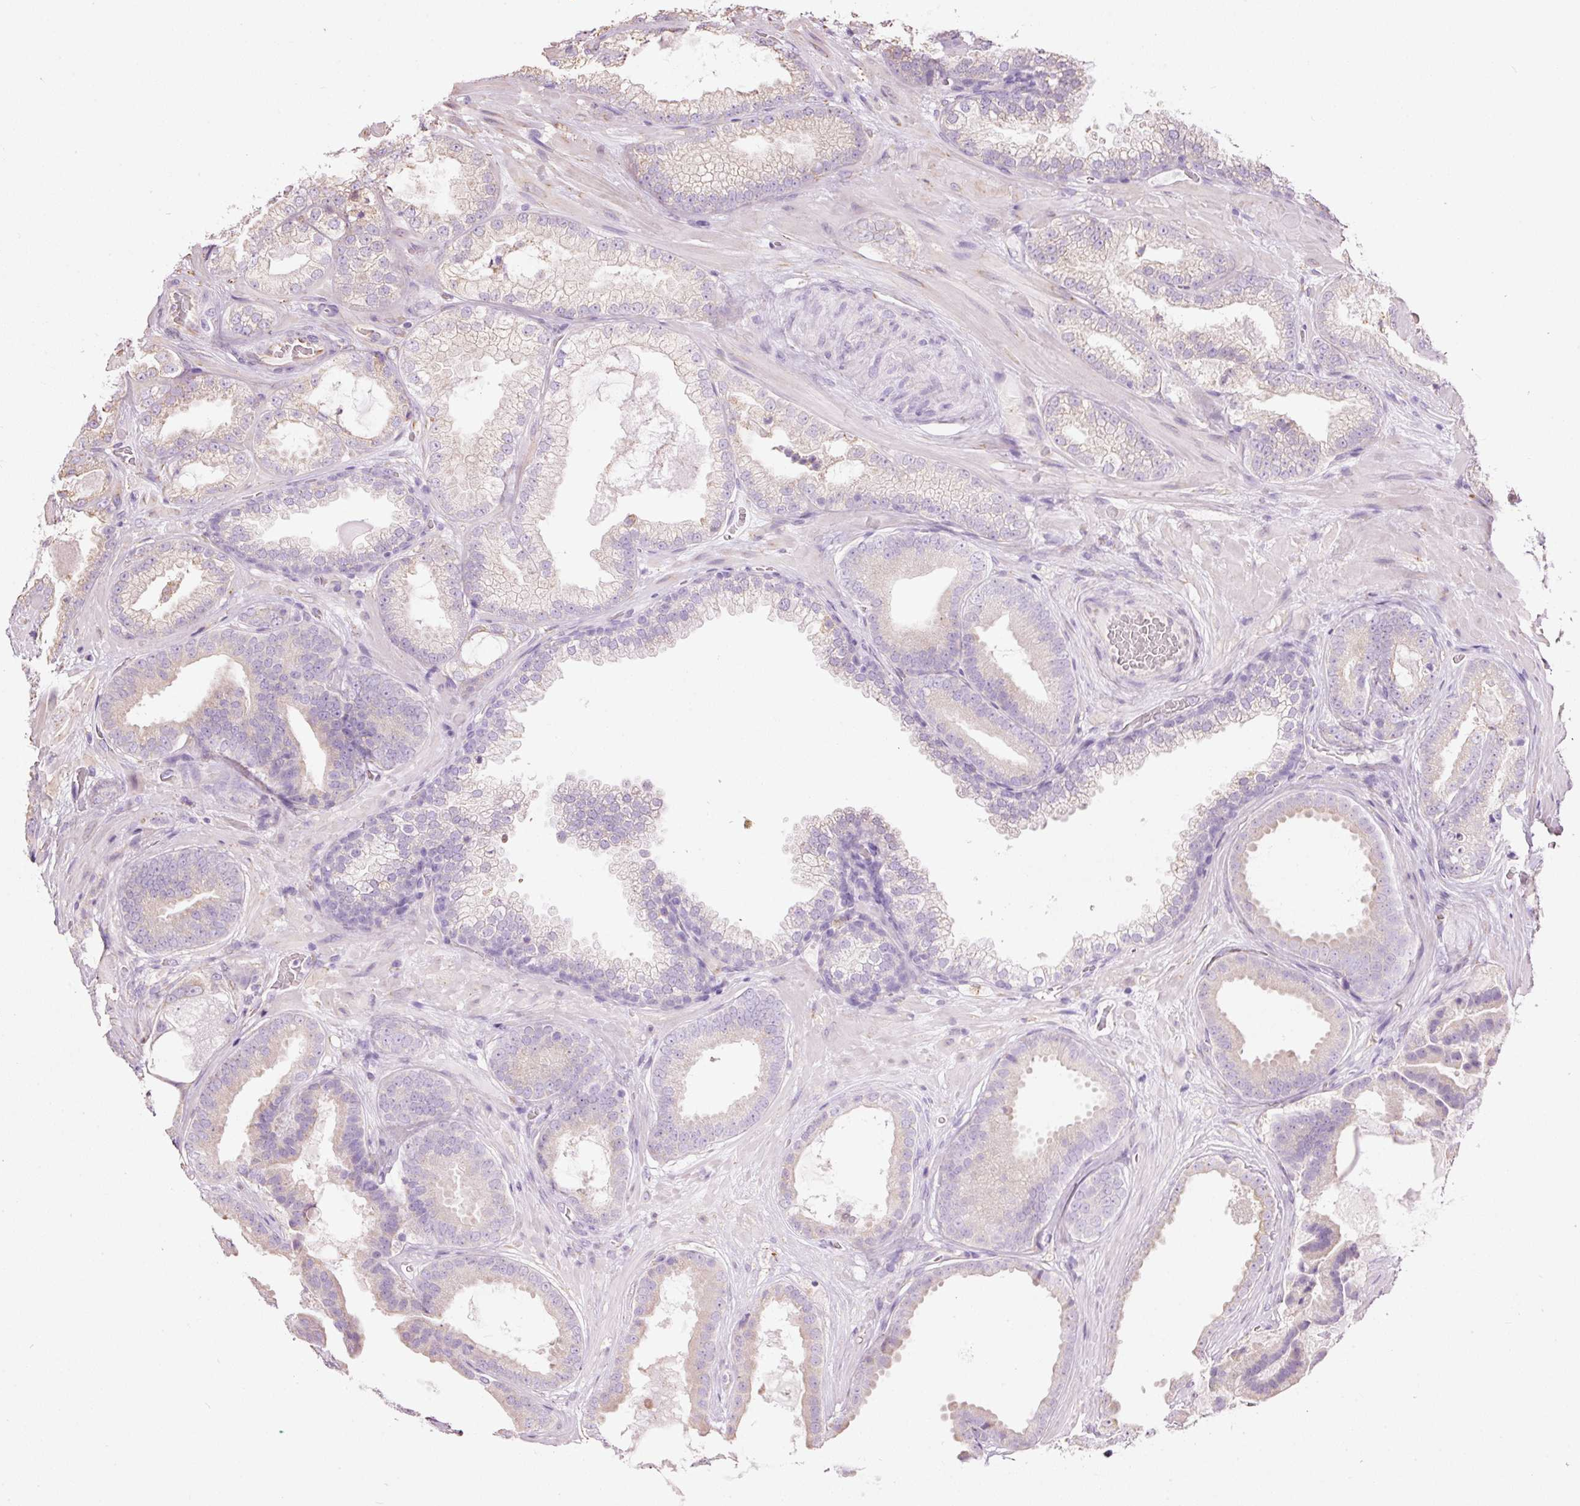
{"staining": {"intensity": "weak", "quantity": "<25%", "location": "cytoplasmic/membranous"}, "tissue": "prostate cancer", "cell_type": "Tumor cells", "image_type": "cancer", "snomed": [{"axis": "morphology", "description": "Adenocarcinoma, Low grade"}, {"axis": "topography", "description": "Prostate"}], "caption": "Micrograph shows no significant protein staining in tumor cells of prostate cancer (adenocarcinoma (low-grade)).", "gene": "GCG", "patient": {"sex": "male", "age": 57}}